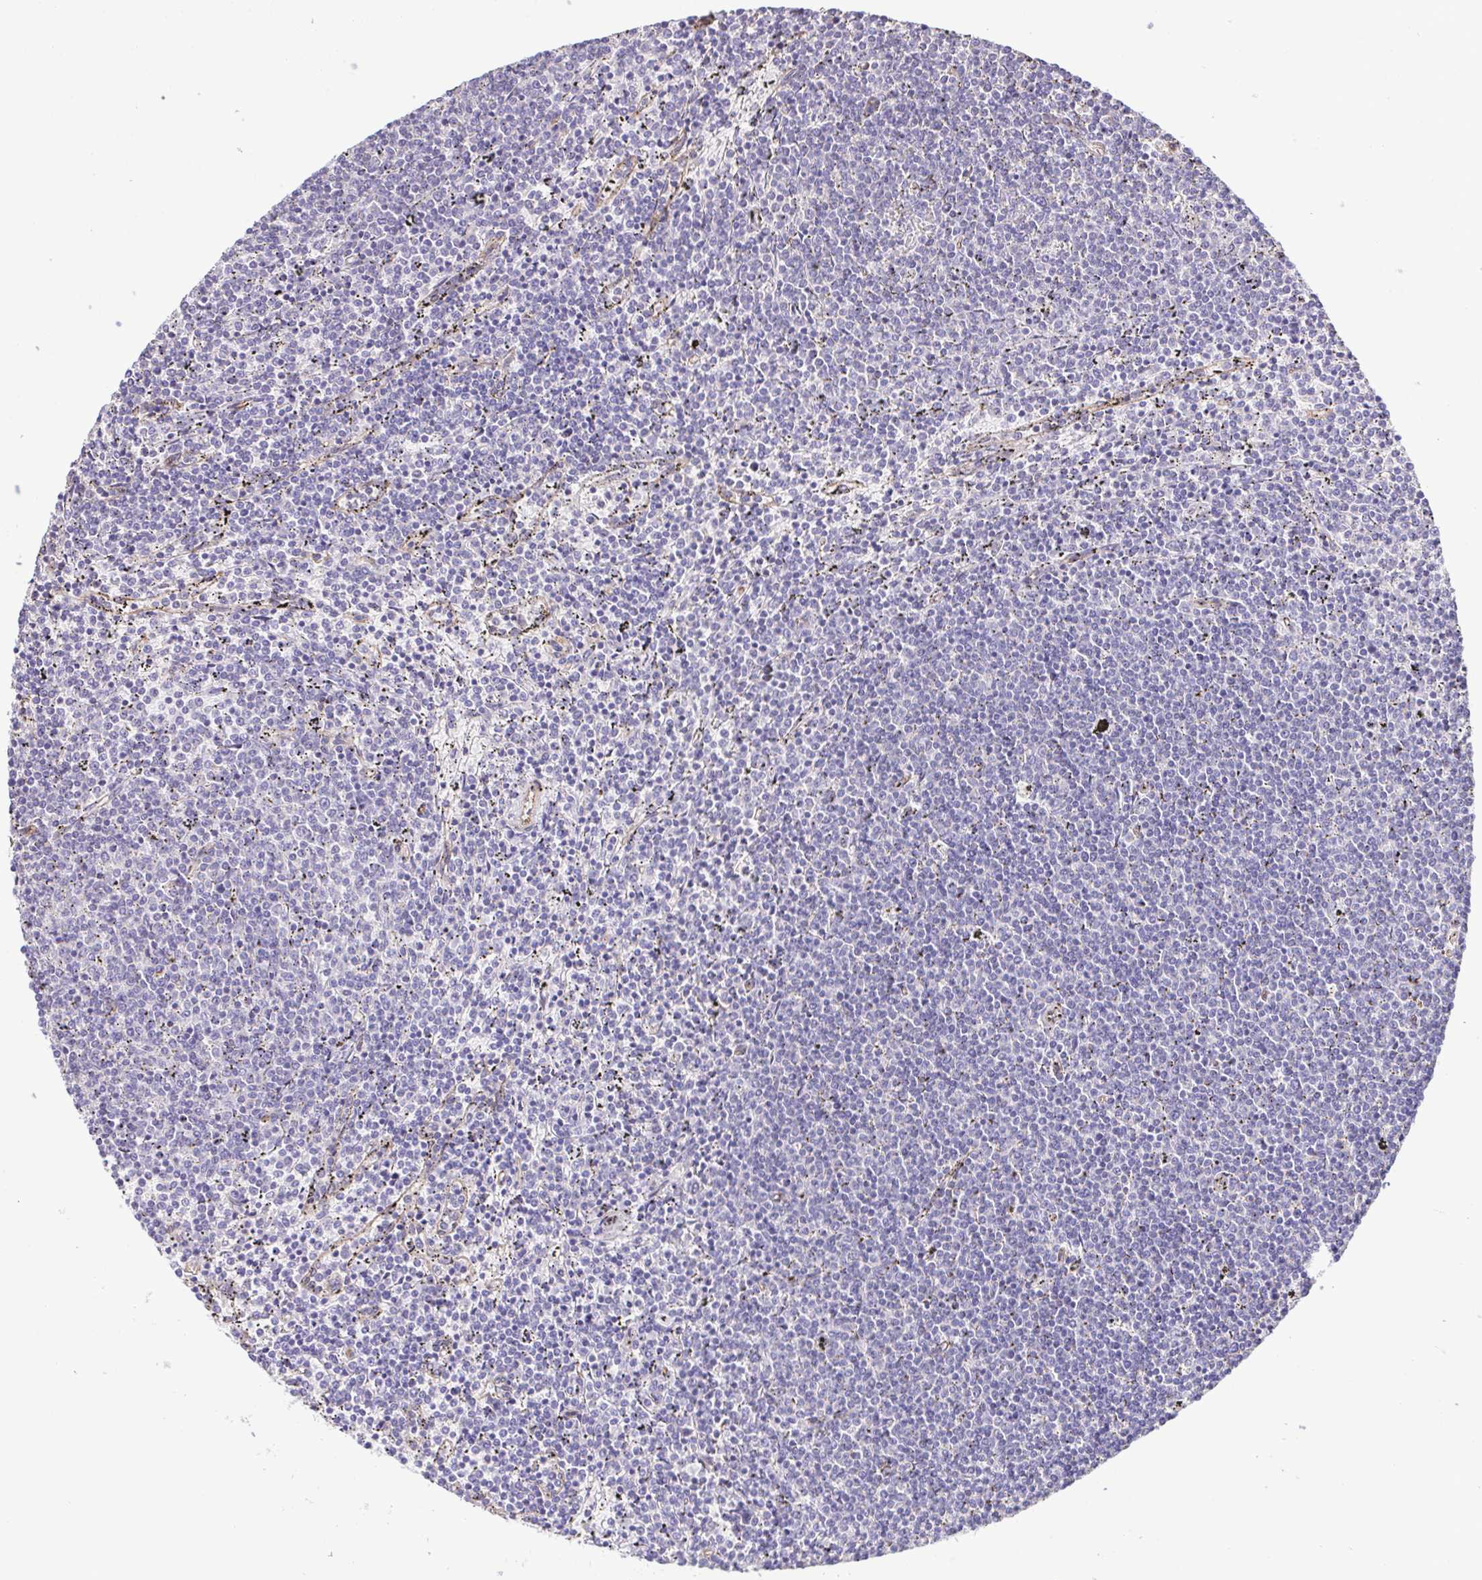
{"staining": {"intensity": "negative", "quantity": "none", "location": "none"}, "tissue": "lymphoma", "cell_type": "Tumor cells", "image_type": "cancer", "snomed": [{"axis": "morphology", "description": "Malignant lymphoma, non-Hodgkin's type, Low grade"}, {"axis": "topography", "description": "Spleen"}], "caption": "Tumor cells show no significant protein staining in malignant lymphoma, non-Hodgkin's type (low-grade).", "gene": "FLT1", "patient": {"sex": "female", "age": 50}}